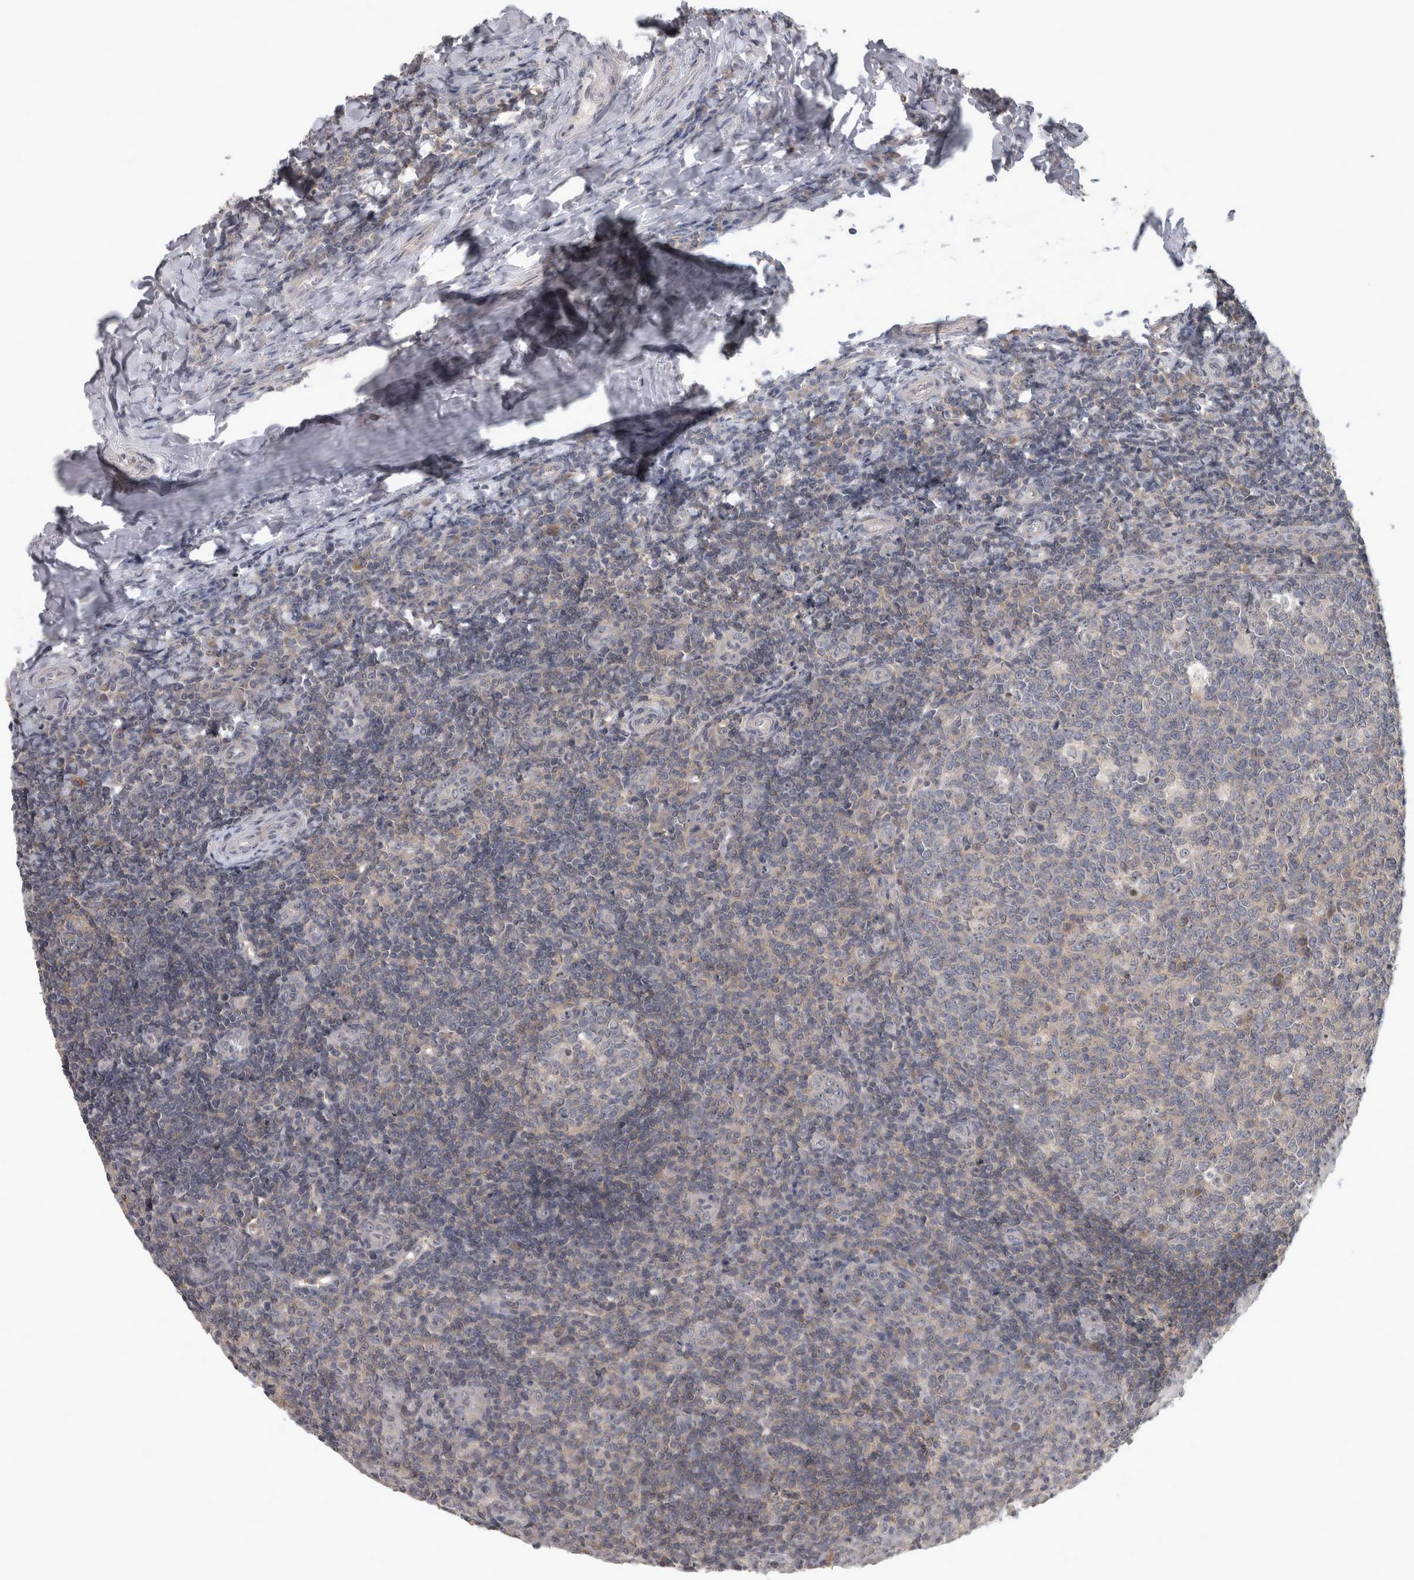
{"staining": {"intensity": "weak", "quantity": "25%-75%", "location": "cytoplasmic/membranous,nuclear"}, "tissue": "tonsil", "cell_type": "Germinal center cells", "image_type": "normal", "snomed": [{"axis": "morphology", "description": "Normal tissue, NOS"}, {"axis": "topography", "description": "Tonsil"}], "caption": "Germinal center cells reveal low levels of weak cytoplasmic/membranous,nuclear expression in approximately 25%-75% of cells in benign tonsil.", "gene": "RBM28", "patient": {"sex": "female", "age": 19}}